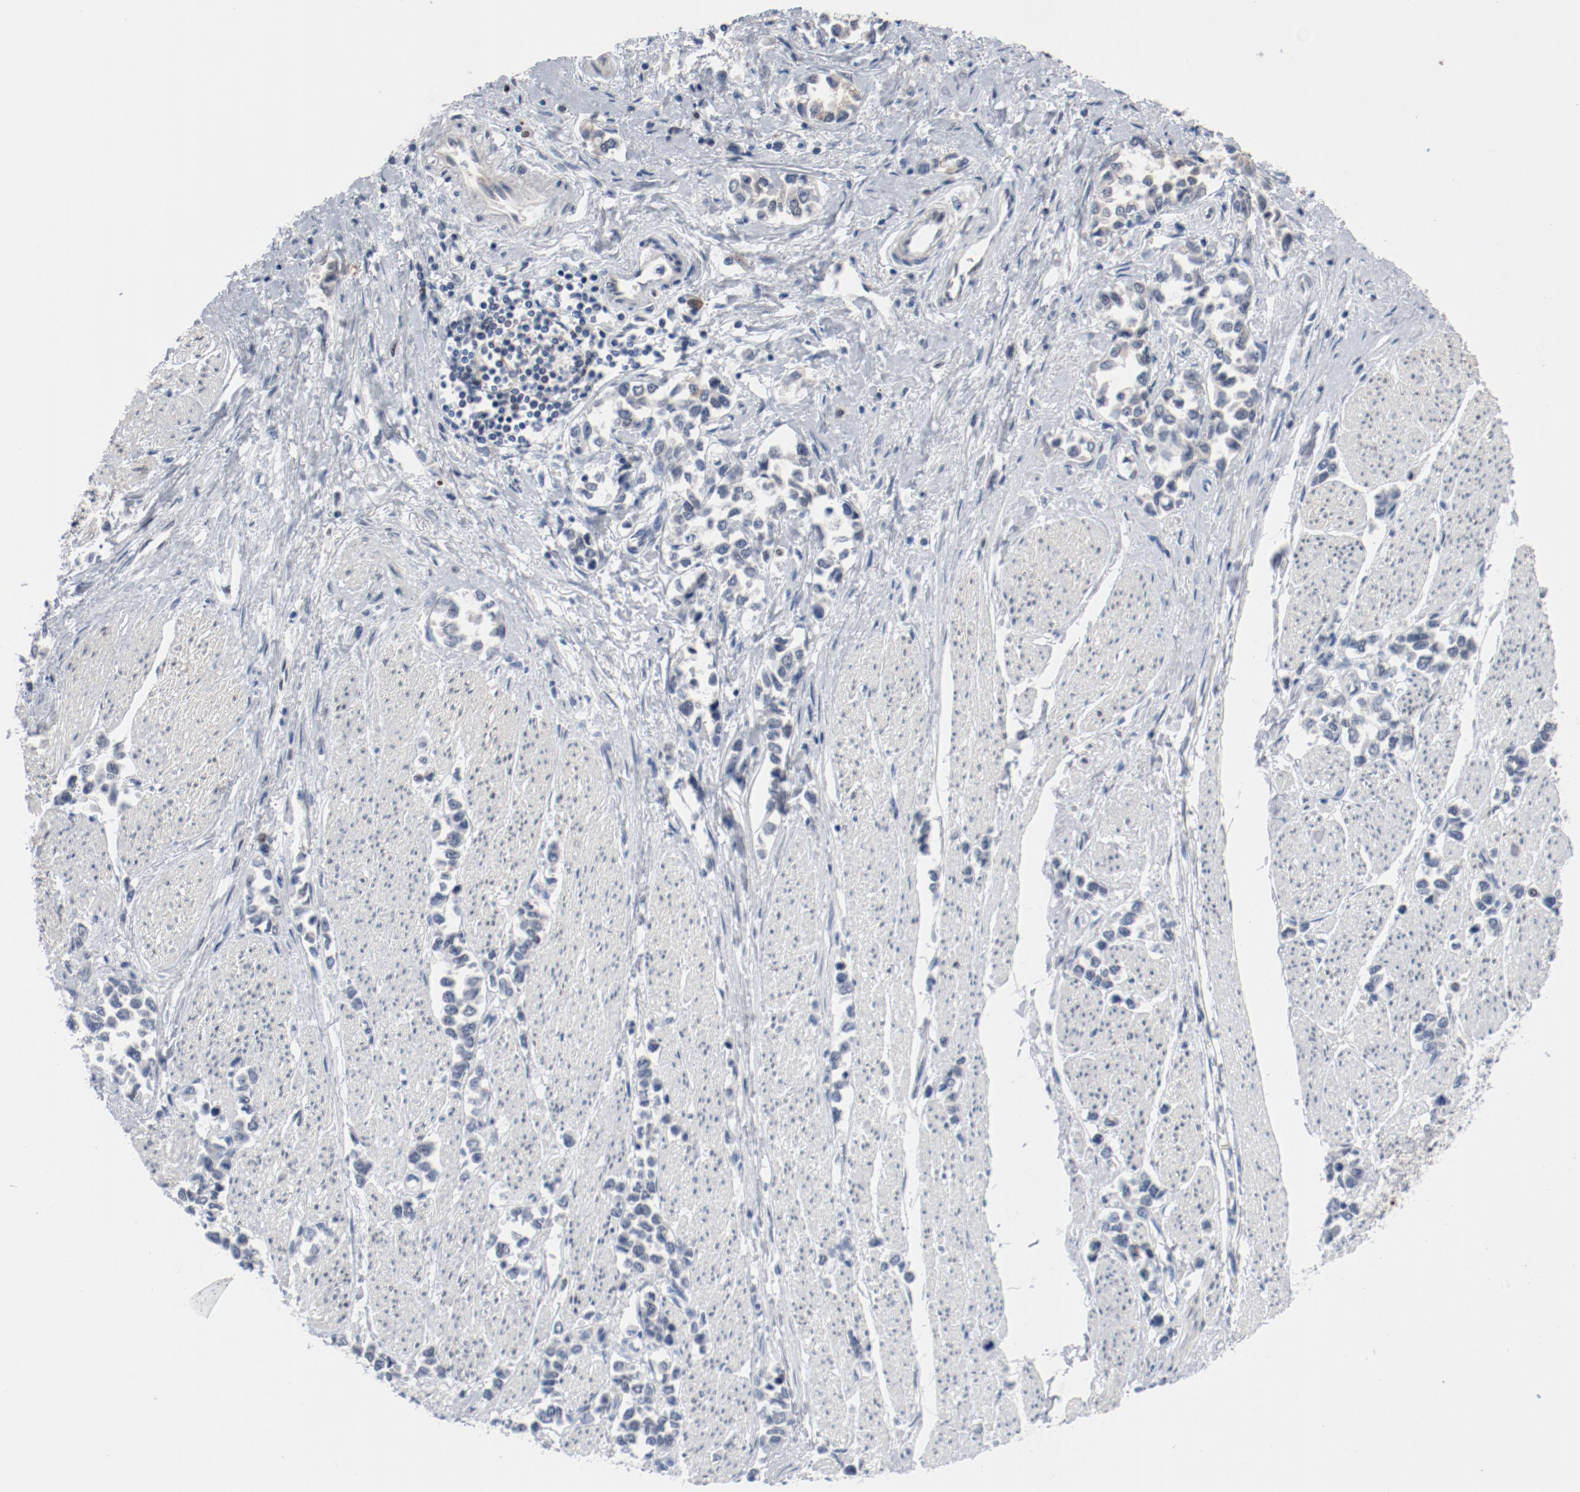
{"staining": {"intensity": "negative", "quantity": "none", "location": "none"}, "tissue": "stomach cancer", "cell_type": "Tumor cells", "image_type": "cancer", "snomed": [{"axis": "morphology", "description": "Adenocarcinoma, NOS"}, {"axis": "topography", "description": "Stomach, upper"}], "caption": "The photomicrograph demonstrates no significant staining in tumor cells of adenocarcinoma (stomach). The staining is performed using DAB (3,3'-diaminobenzidine) brown chromogen with nuclei counter-stained in using hematoxylin.", "gene": "FOXP1", "patient": {"sex": "male", "age": 76}}